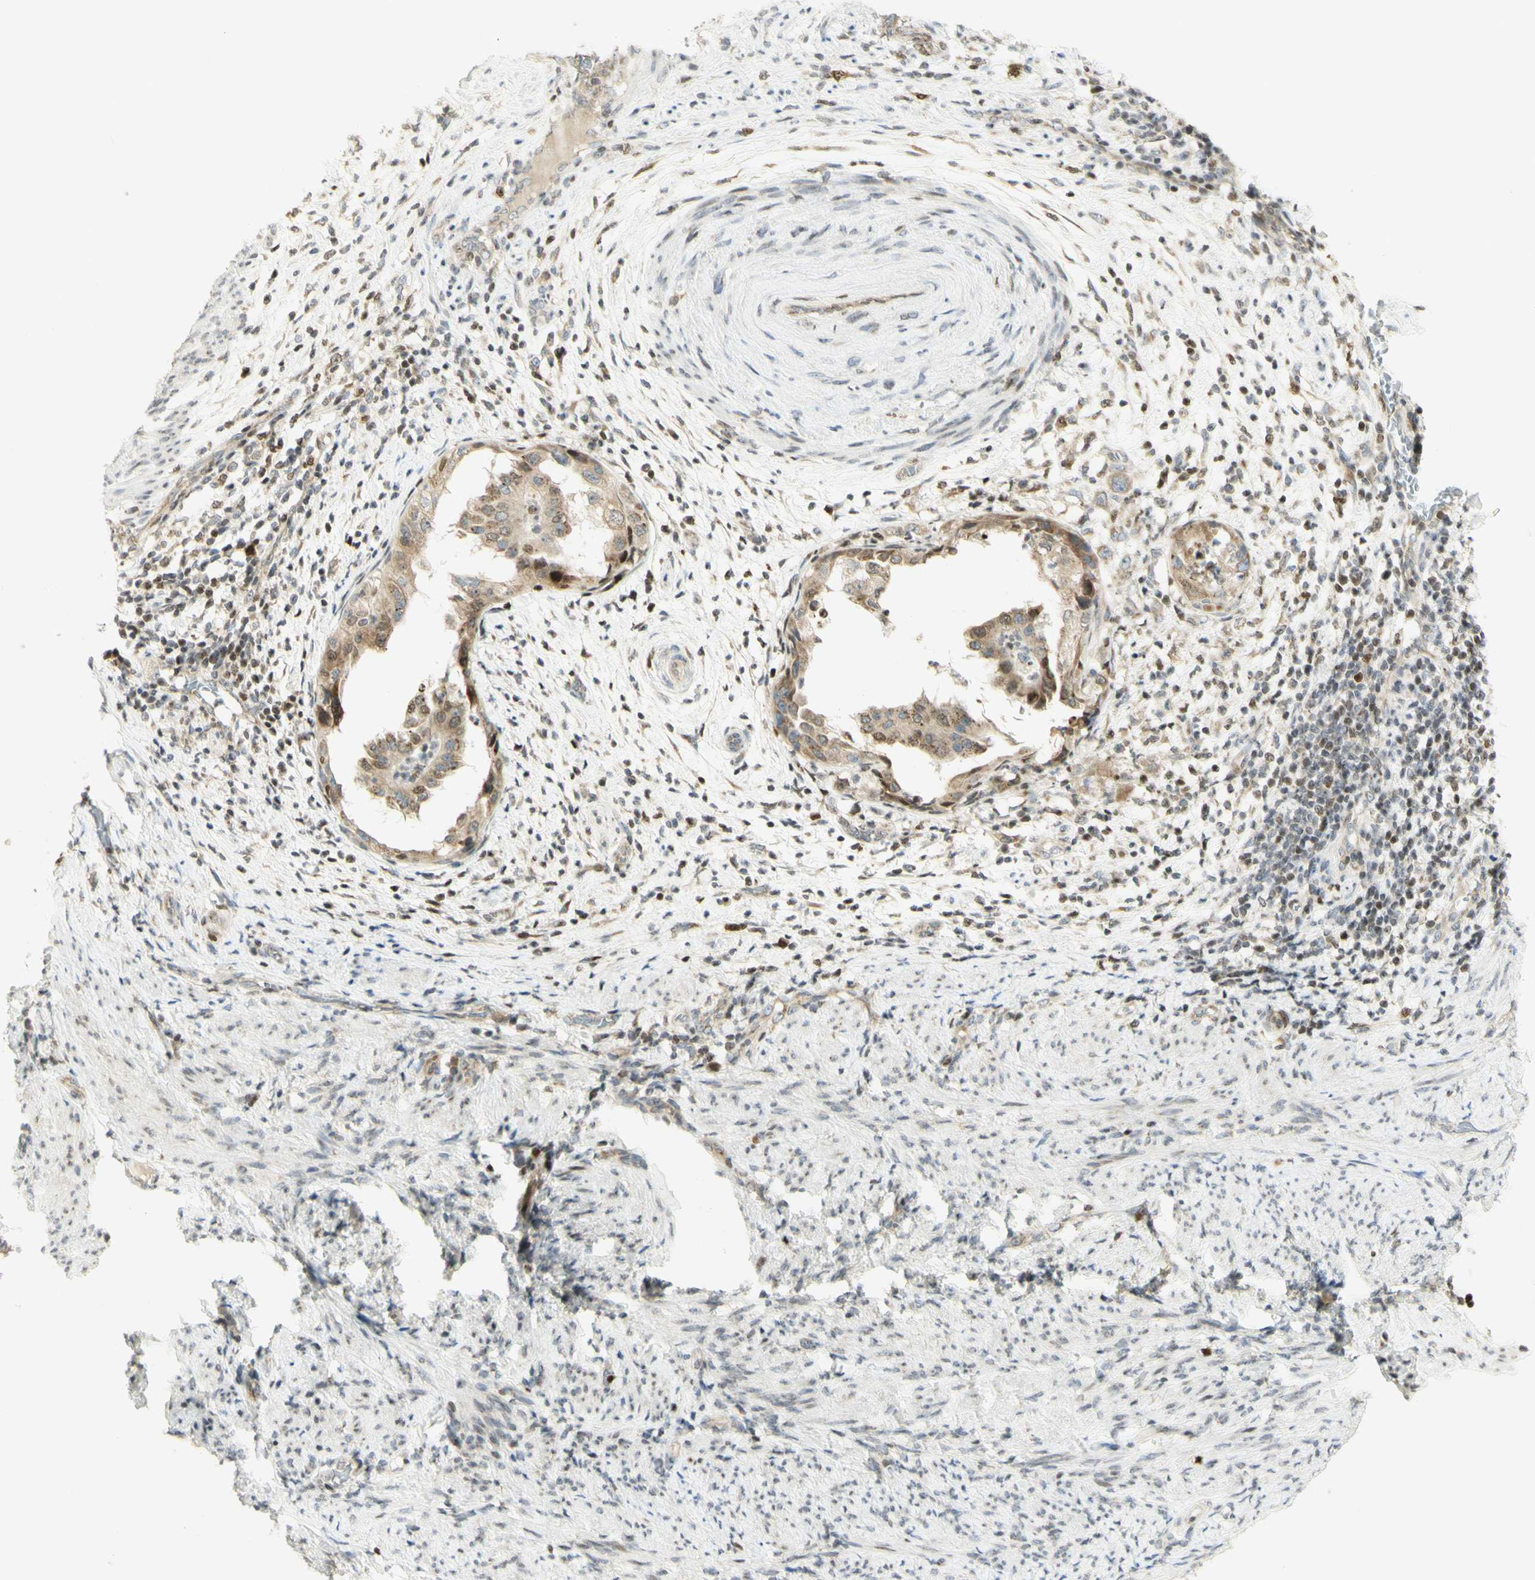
{"staining": {"intensity": "moderate", "quantity": ">75%", "location": "cytoplasmic/membranous,nuclear"}, "tissue": "endometrial cancer", "cell_type": "Tumor cells", "image_type": "cancer", "snomed": [{"axis": "morphology", "description": "Adenocarcinoma, NOS"}, {"axis": "topography", "description": "Endometrium"}], "caption": "Endometrial cancer (adenocarcinoma) stained with DAB immunohistochemistry demonstrates medium levels of moderate cytoplasmic/membranous and nuclear expression in about >75% of tumor cells.", "gene": "KIF11", "patient": {"sex": "female", "age": 85}}